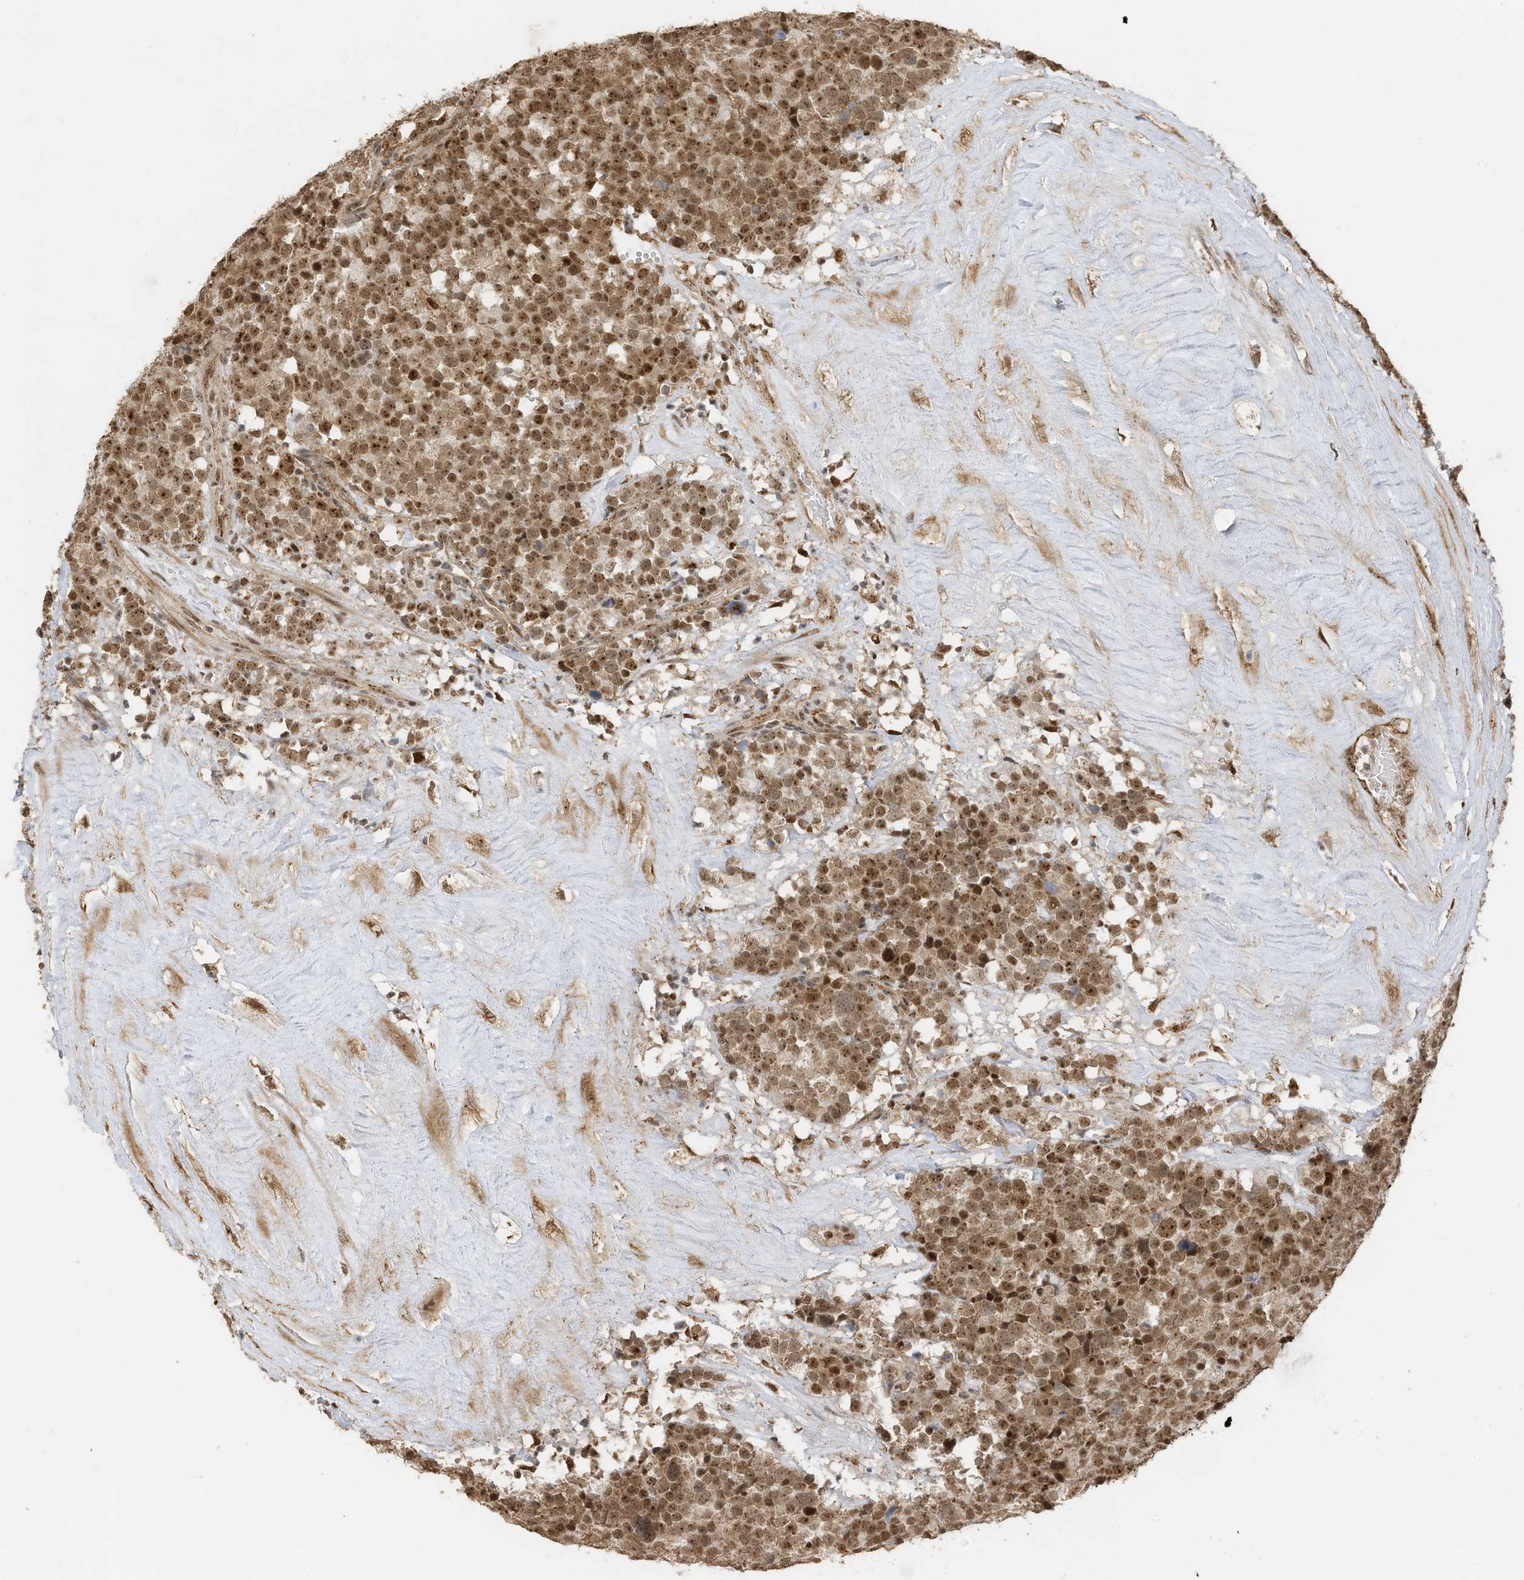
{"staining": {"intensity": "moderate", "quantity": ">75%", "location": "cytoplasmic/membranous,nuclear"}, "tissue": "testis cancer", "cell_type": "Tumor cells", "image_type": "cancer", "snomed": [{"axis": "morphology", "description": "Seminoma, NOS"}, {"axis": "topography", "description": "Testis"}], "caption": "Immunohistochemical staining of human testis cancer exhibits moderate cytoplasmic/membranous and nuclear protein staining in approximately >75% of tumor cells.", "gene": "ERLEC1", "patient": {"sex": "male", "age": 71}}